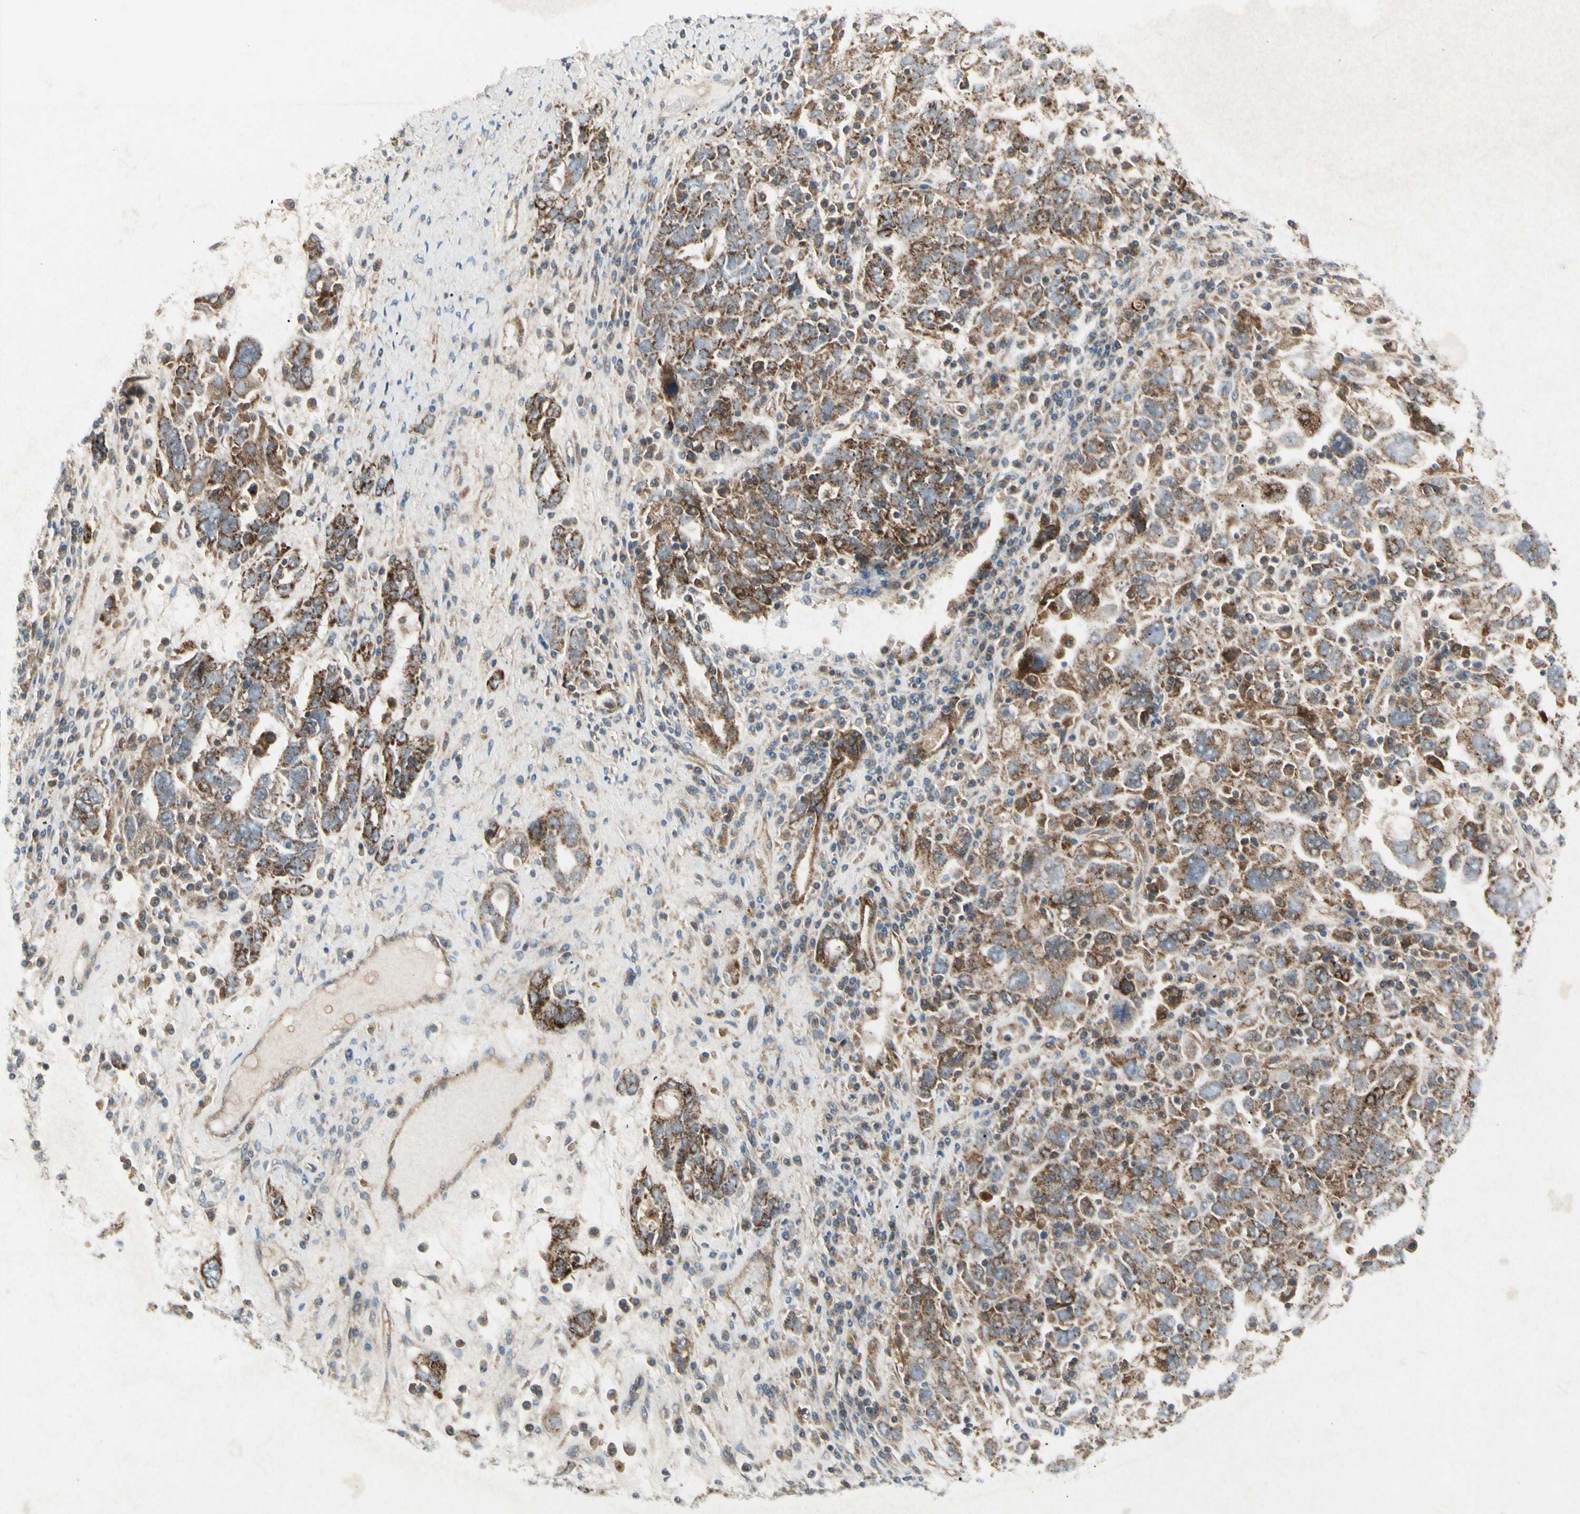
{"staining": {"intensity": "moderate", "quantity": ">75%", "location": "cytoplasmic/membranous"}, "tissue": "ovarian cancer", "cell_type": "Tumor cells", "image_type": "cancer", "snomed": [{"axis": "morphology", "description": "Carcinoma, endometroid"}, {"axis": "topography", "description": "Ovary"}], "caption": "This is a micrograph of IHC staining of ovarian endometroid carcinoma, which shows moderate expression in the cytoplasmic/membranous of tumor cells.", "gene": "CYB5R1", "patient": {"sex": "female", "age": 62}}